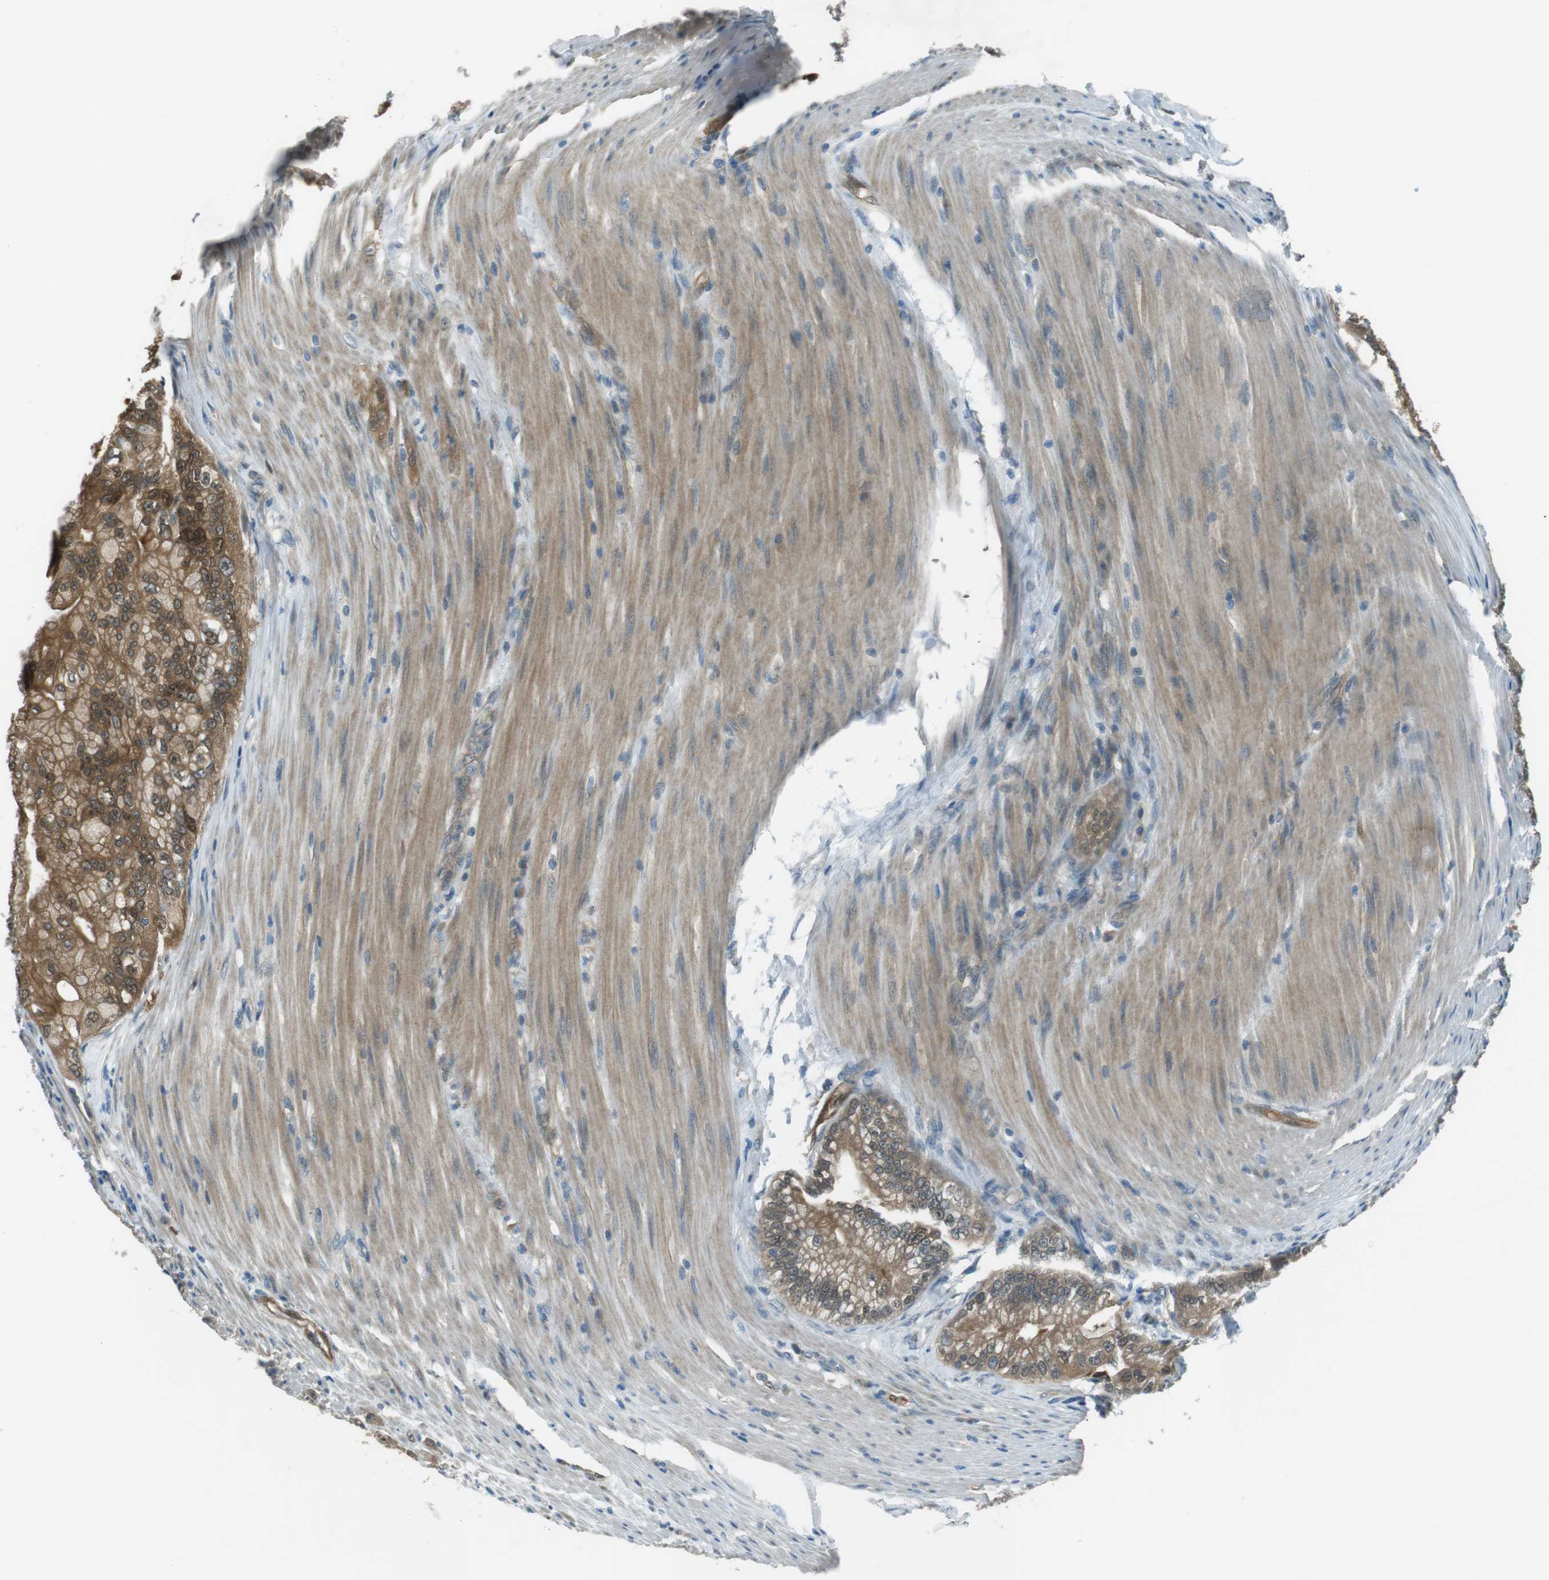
{"staining": {"intensity": "moderate", "quantity": ">75%", "location": "cytoplasmic/membranous,nuclear"}, "tissue": "pancreatic cancer", "cell_type": "Tumor cells", "image_type": "cancer", "snomed": [{"axis": "morphology", "description": "Normal tissue, NOS"}, {"axis": "topography", "description": "Pancreas"}], "caption": "Immunohistochemical staining of pancreatic cancer exhibits medium levels of moderate cytoplasmic/membranous and nuclear staining in approximately >75% of tumor cells. (DAB = brown stain, brightfield microscopy at high magnification).", "gene": "MFAP3", "patient": {"sex": "male", "age": 42}}